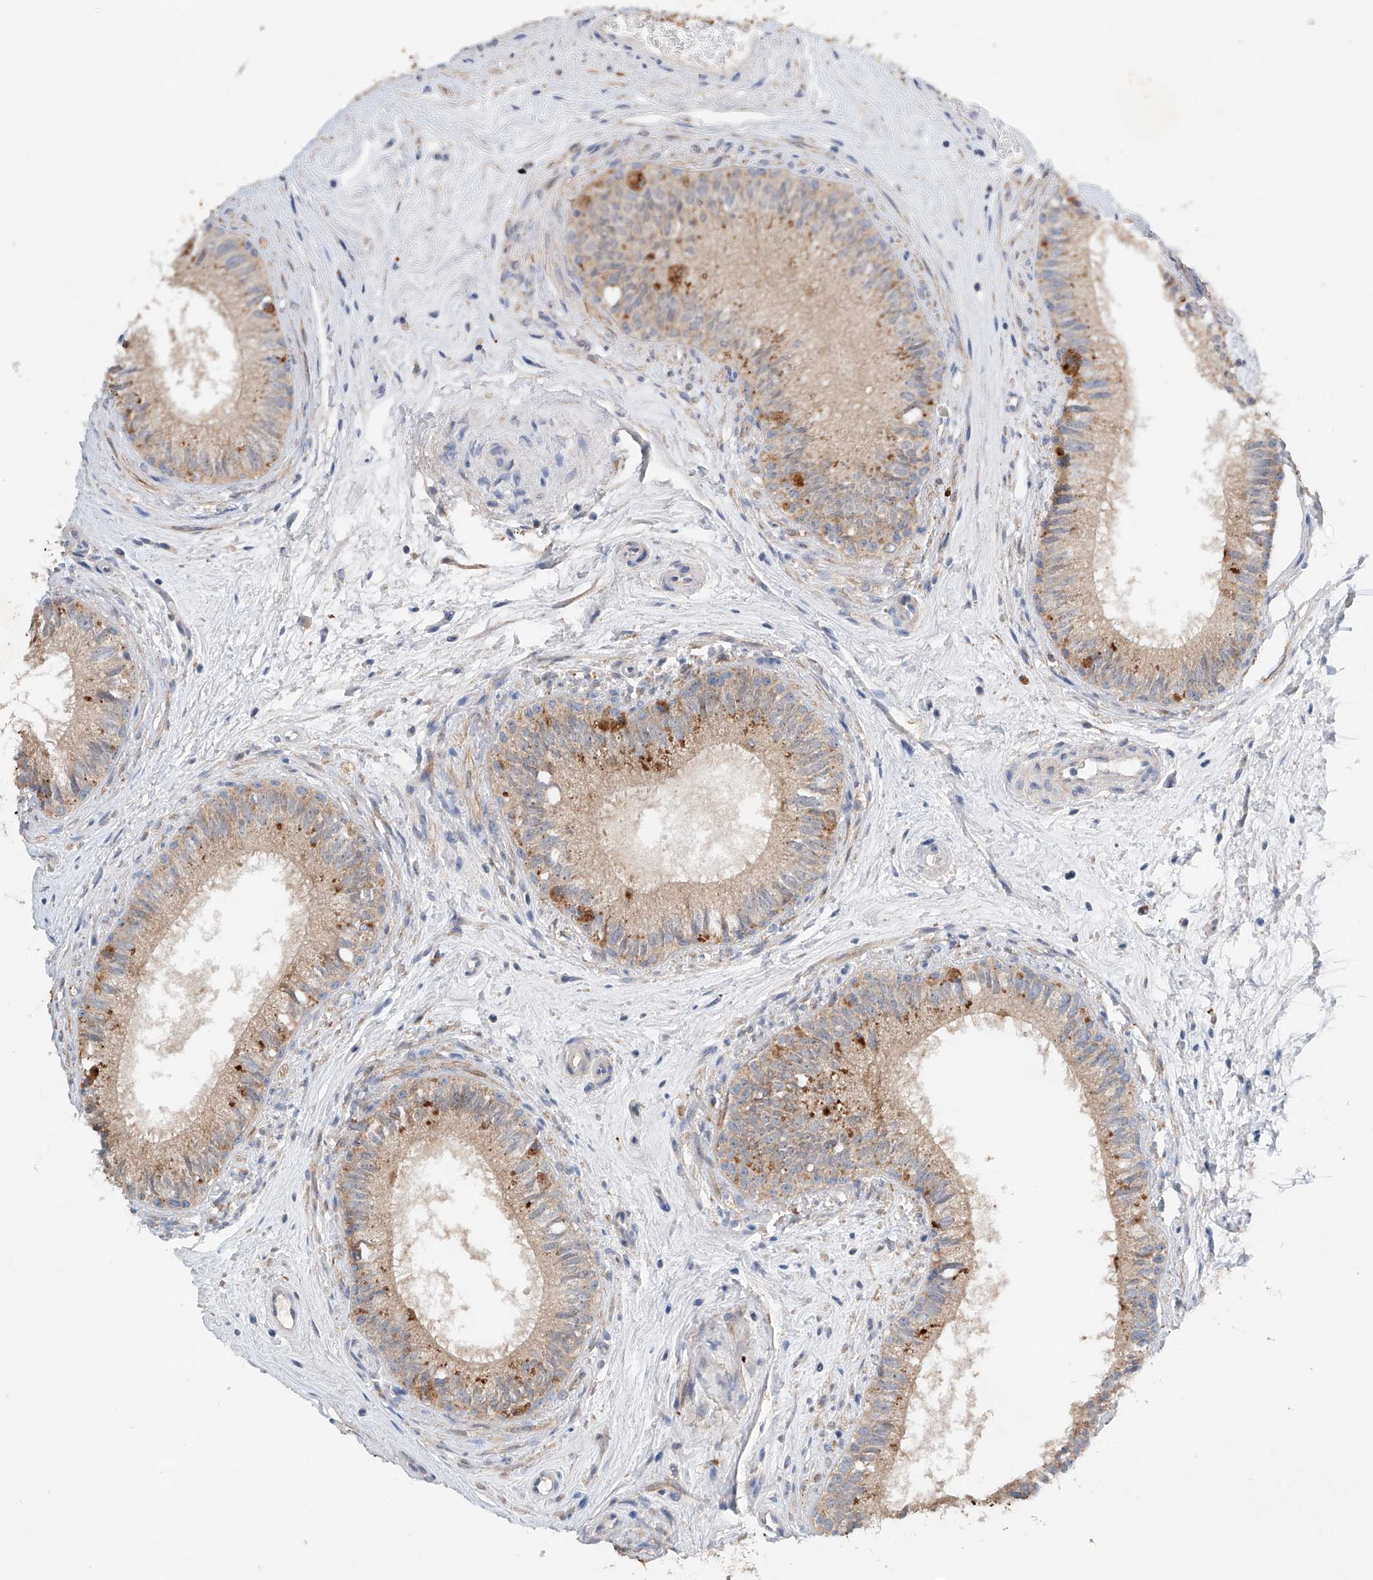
{"staining": {"intensity": "moderate", "quantity": "25%-75%", "location": "cytoplasmic/membranous"}, "tissue": "epididymis", "cell_type": "Glandular cells", "image_type": "normal", "snomed": [{"axis": "morphology", "description": "Normal tissue, NOS"}, {"axis": "topography", "description": "Epididymis"}], "caption": "Approximately 25%-75% of glandular cells in benign human epididymis demonstrate moderate cytoplasmic/membranous protein staining as visualized by brown immunohistochemical staining.", "gene": "GPC4", "patient": {"sex": "male", "age": 71}}